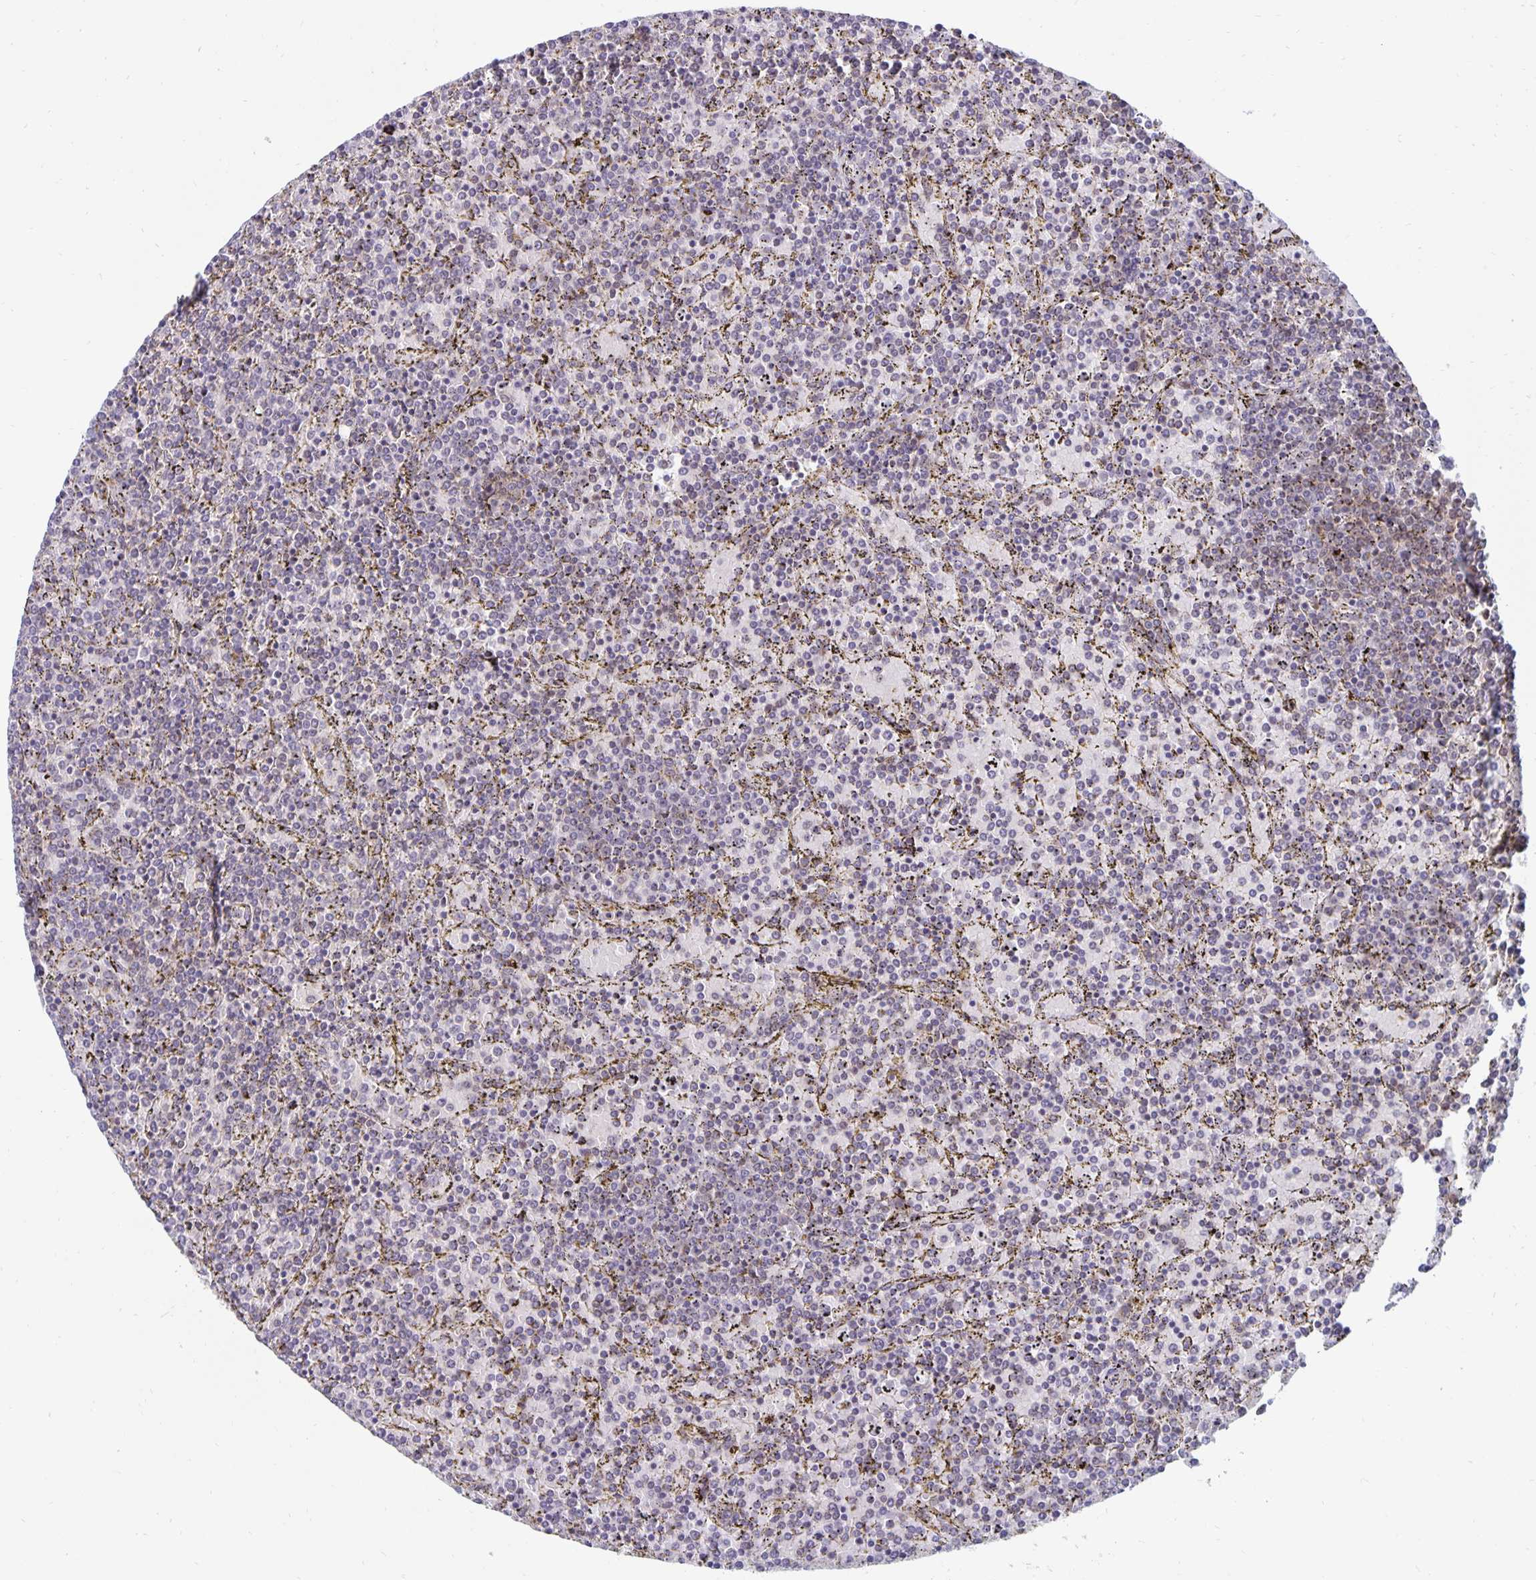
{"staining": {"intensity": "negative", "quantity": "none", "location": "none"}, "tissue": "lymphoma", "cell_type": "Tumor cells", "image_type": "cancer", "snomed": [{"axis": "morphology", "description": "Malignant lymphoma, non-Hodgkin's type, Low grade"}, {"axis": "topography", "description": "Spleen"}], "caption": "High magnification brightfield microscopy of lymphoma stained with DAB (3,3'-diaminobenzidine) (brown) and counterstained with hematoxylin (blue): tumor cells show no significant expression.", "gene": "EXOC6B", "patient": {"sex": "female", "age": 77}}